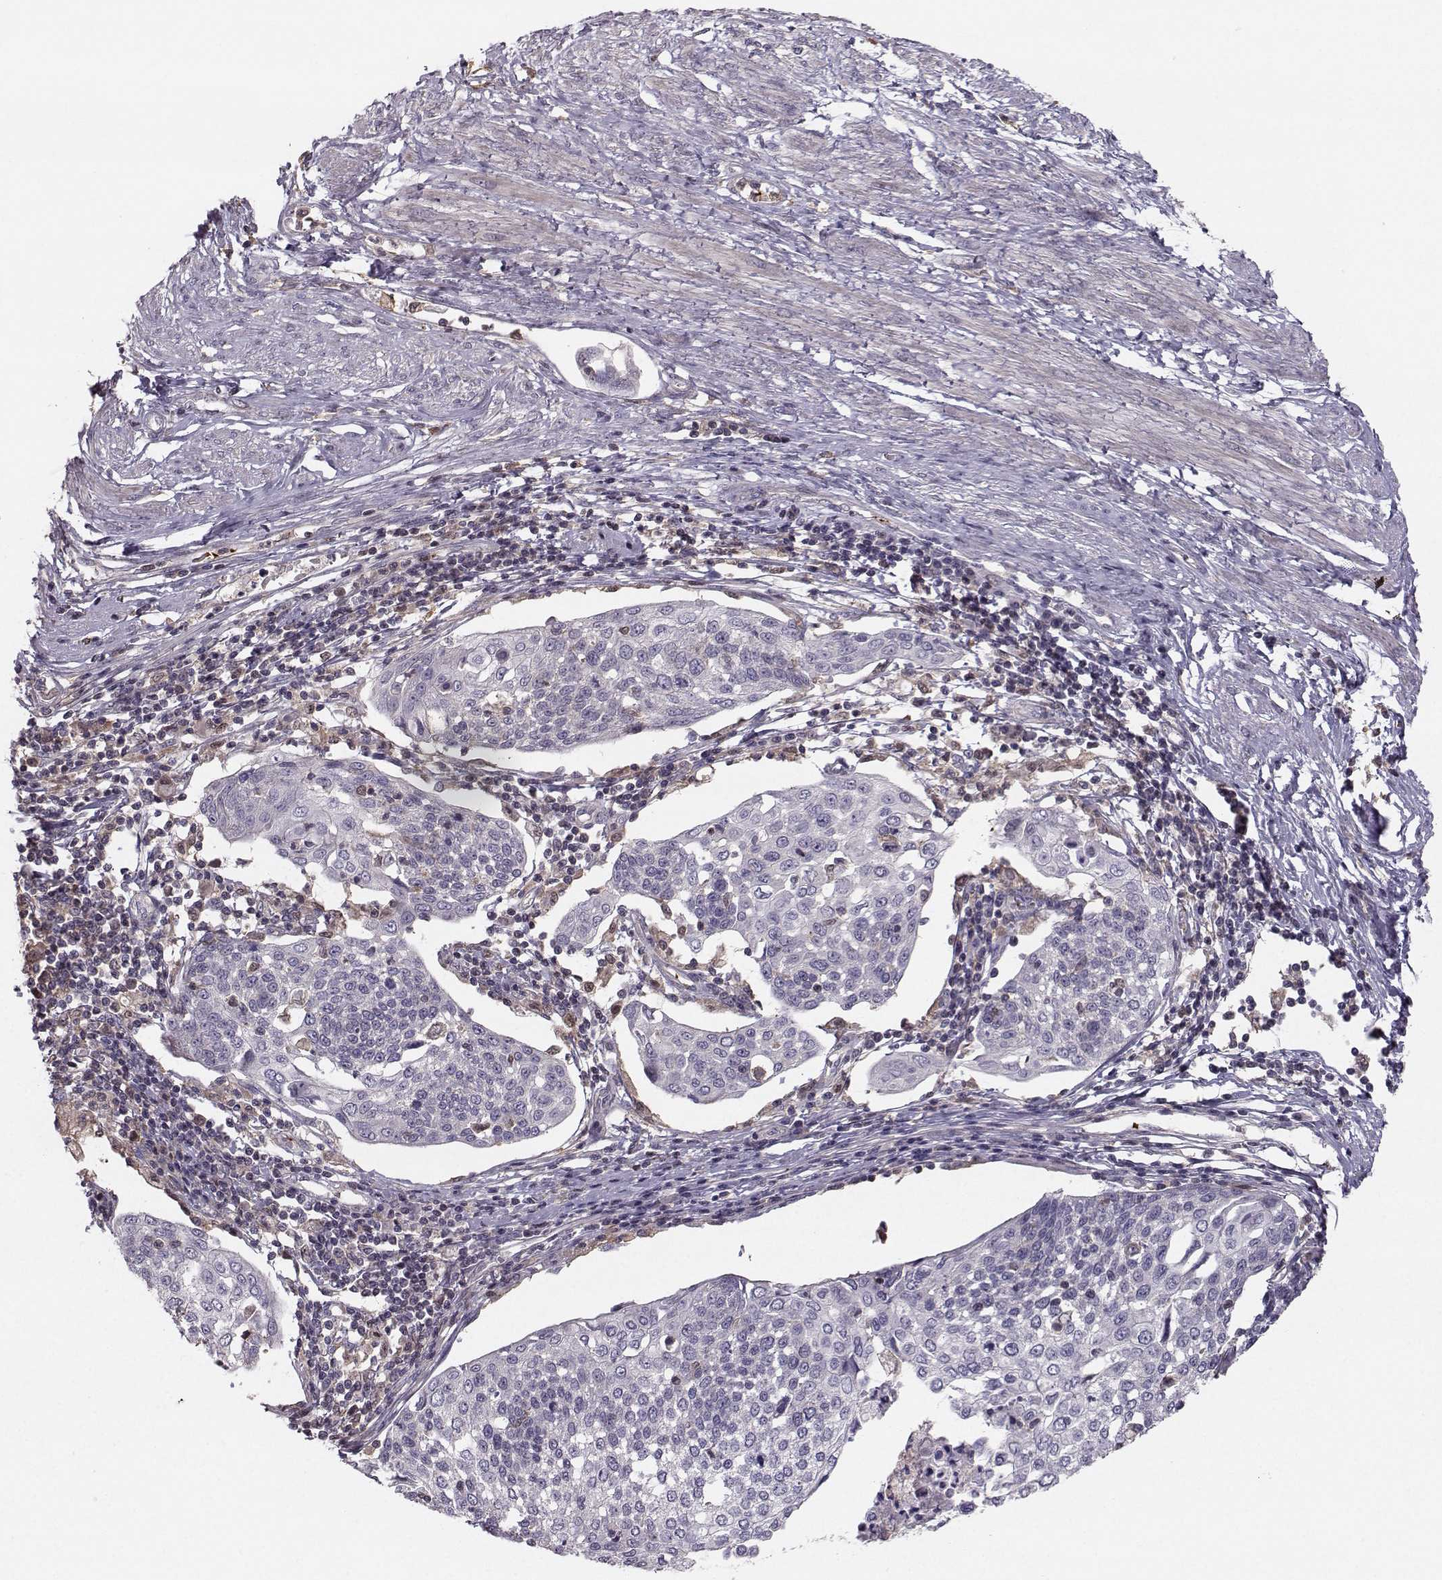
{"staining": {"intensity": "negative", "quantity": "none", "location": "none"}, "tissue": "cervical cancer", "cell_type": "Tumor cells", "image_type": "cancer", "snomed": [{"axis": "morphology", "description": "Squamous cell carcinoma, NOS"}, {"axis": "topography", "description": "Cervix"}], "caption": "A high-resolution histopathology image shows immunohistochemistry staining of cervical cancer (squamous cell carcinoma), which displays no significant staining in tumor cells.", "gene": "ASB16", "patient": {"sex": "female", "age": 34}}